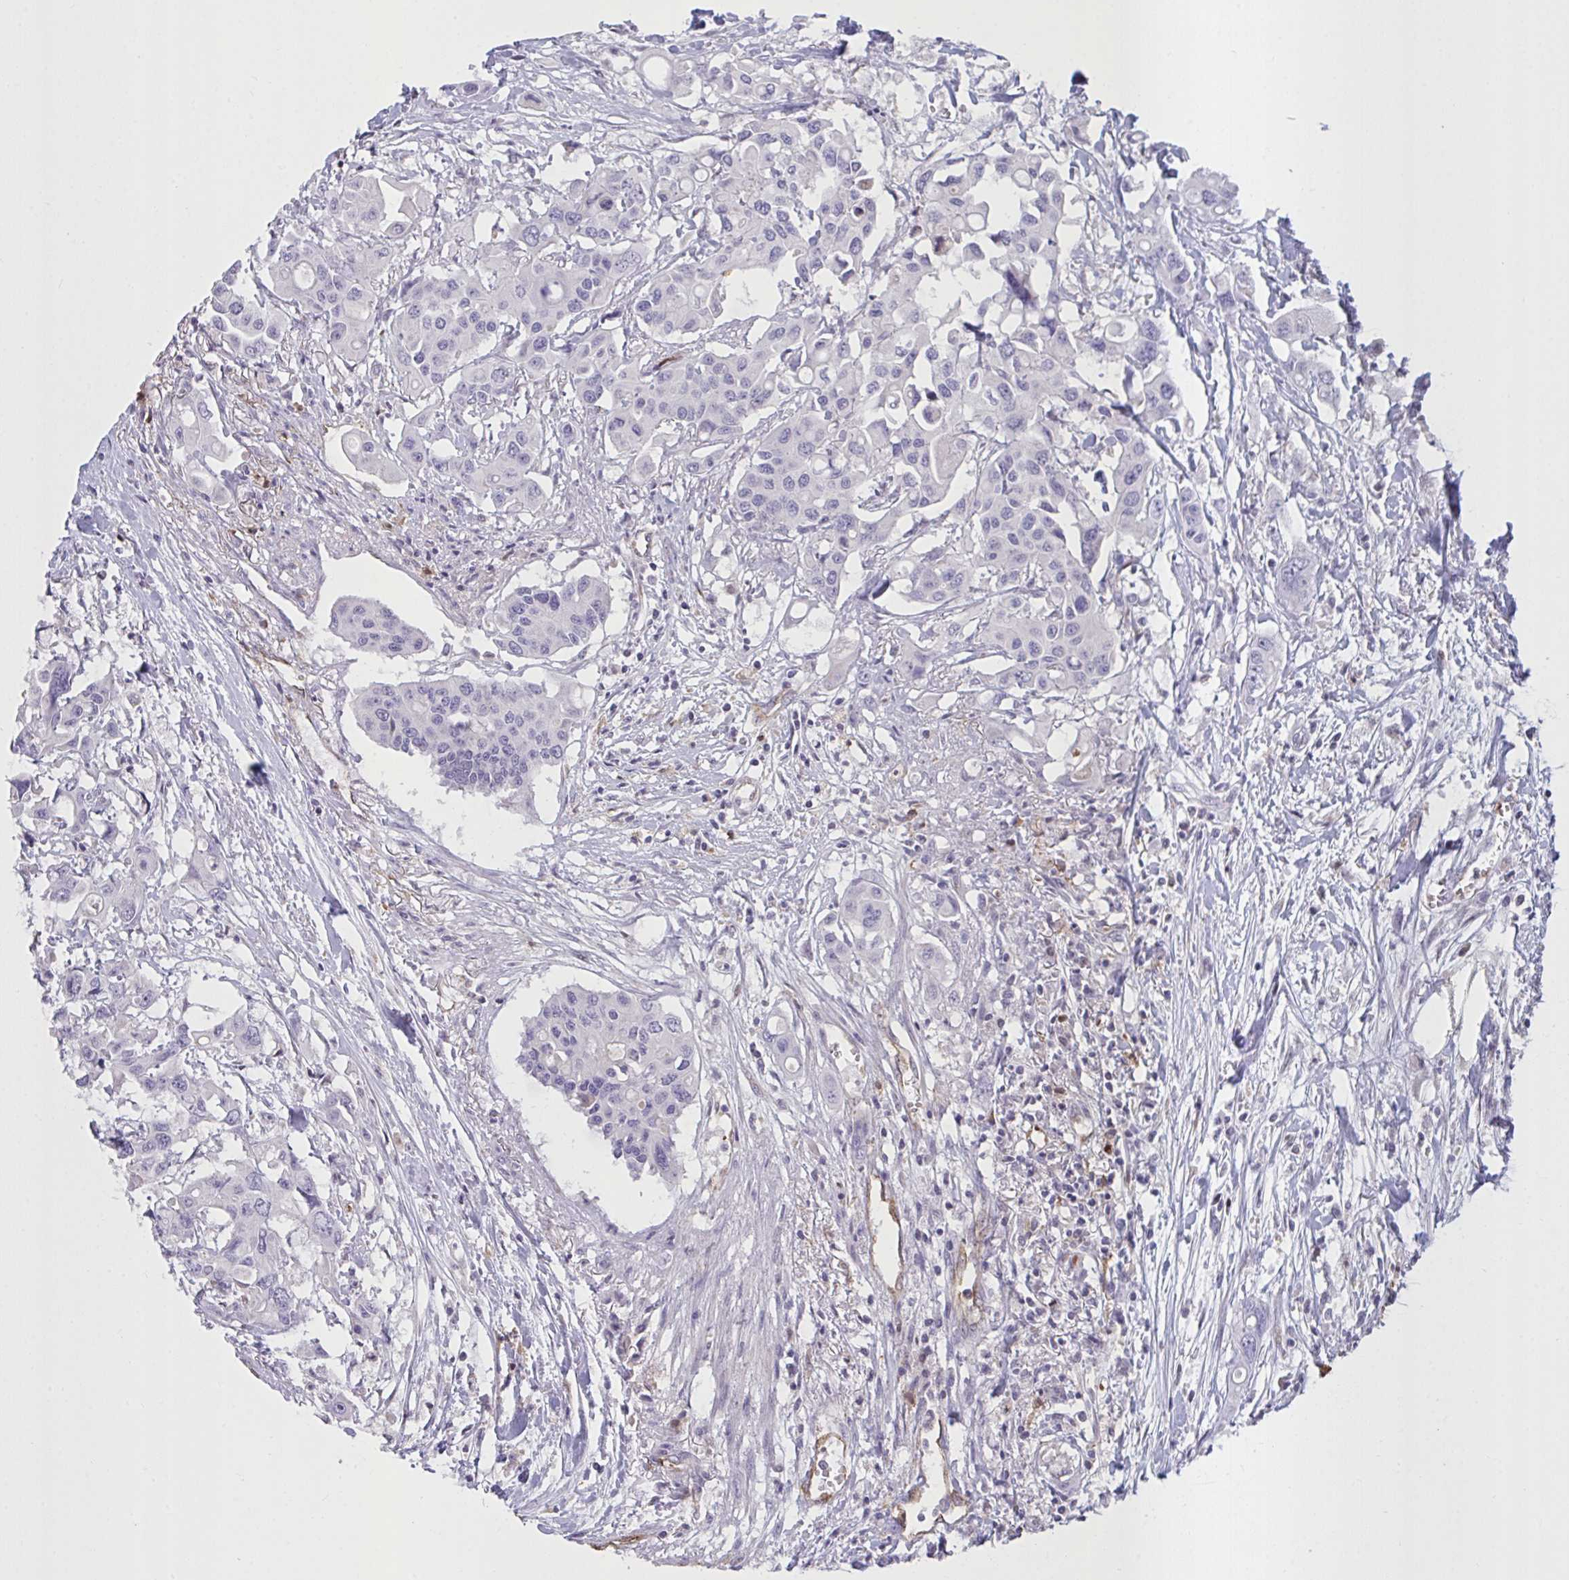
{"staining": {"intensity": "negative", "quantity": "none", "location": "none"}, "tissue": "colorectal cancer", "cell_type": "Tumor cells", "image_type": "cancer", "snomed": [{"axis": "morphology", "description": "Adenocarcinoma, NOS"}, {"axis": "topography", "description": "Colon"}], "caption": "An image of colorectal adenocarcinoma stained for a protein displays no brown staining in tumor cells.", "gene": "SEMA6B", "patient": {"sex": "male", "age": 77}}